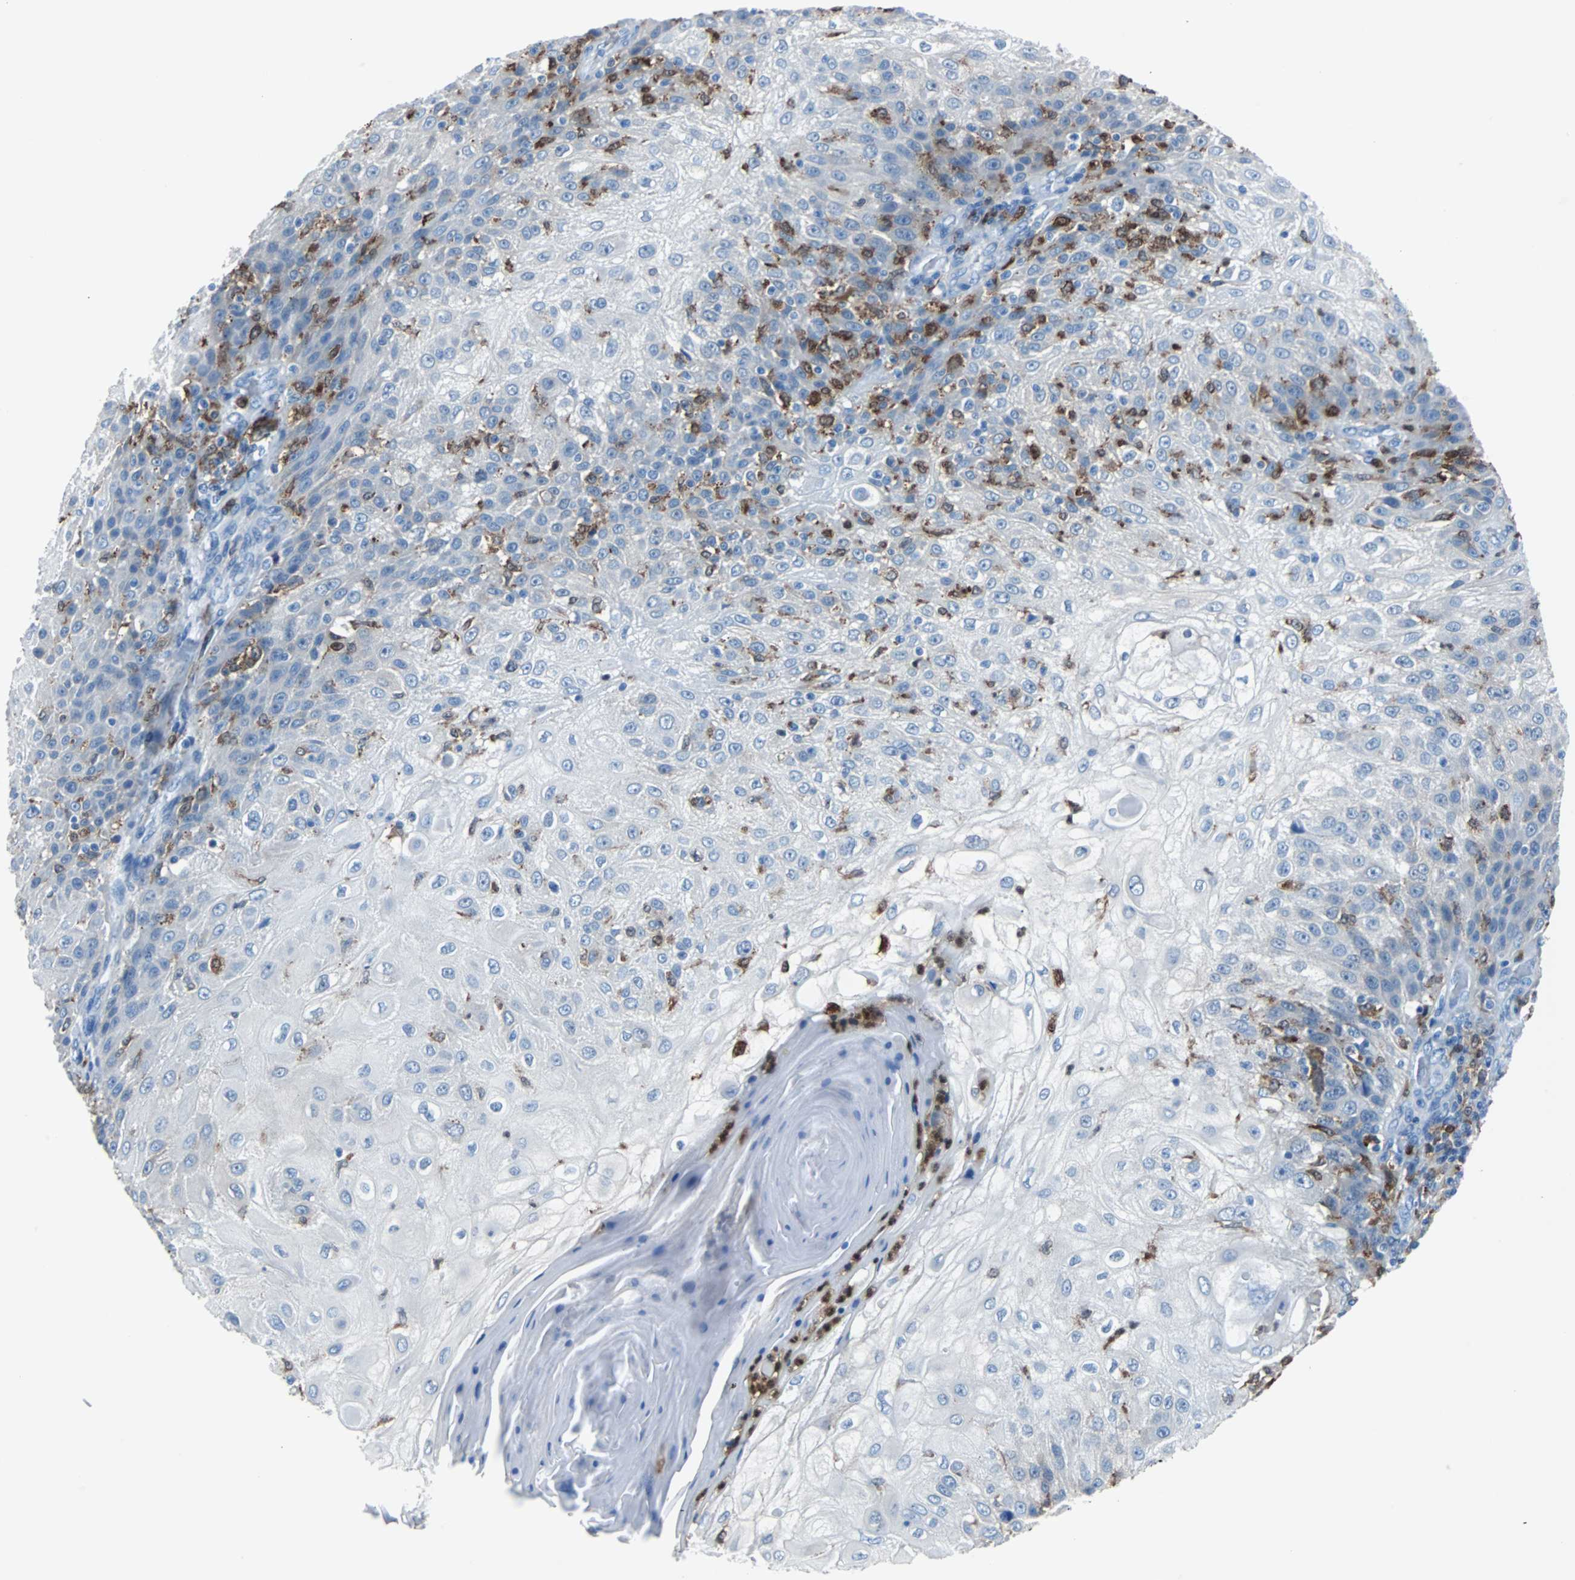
{"staining": {"intensity": "negative", "quantity": "none", "location": "none"}, "tissue": "skin cancer", "cell_type": "Tumor cells", "image_type": "cancer", "snomed": [{"axis": "morphology", "description": "Normal tissue, NOS"}, {"axis": "morphology", "description": "Squamous cell carcinoma, NOS"}, {"axis": "topography", "description": "Skin"}], "caption": "Squamous cell carcinoma (skin) was stained to show a protein in brown. There is no significant positivity in tumor cells.", "gene": "SYK", "patient": {"sex": "female", "age": 83}}